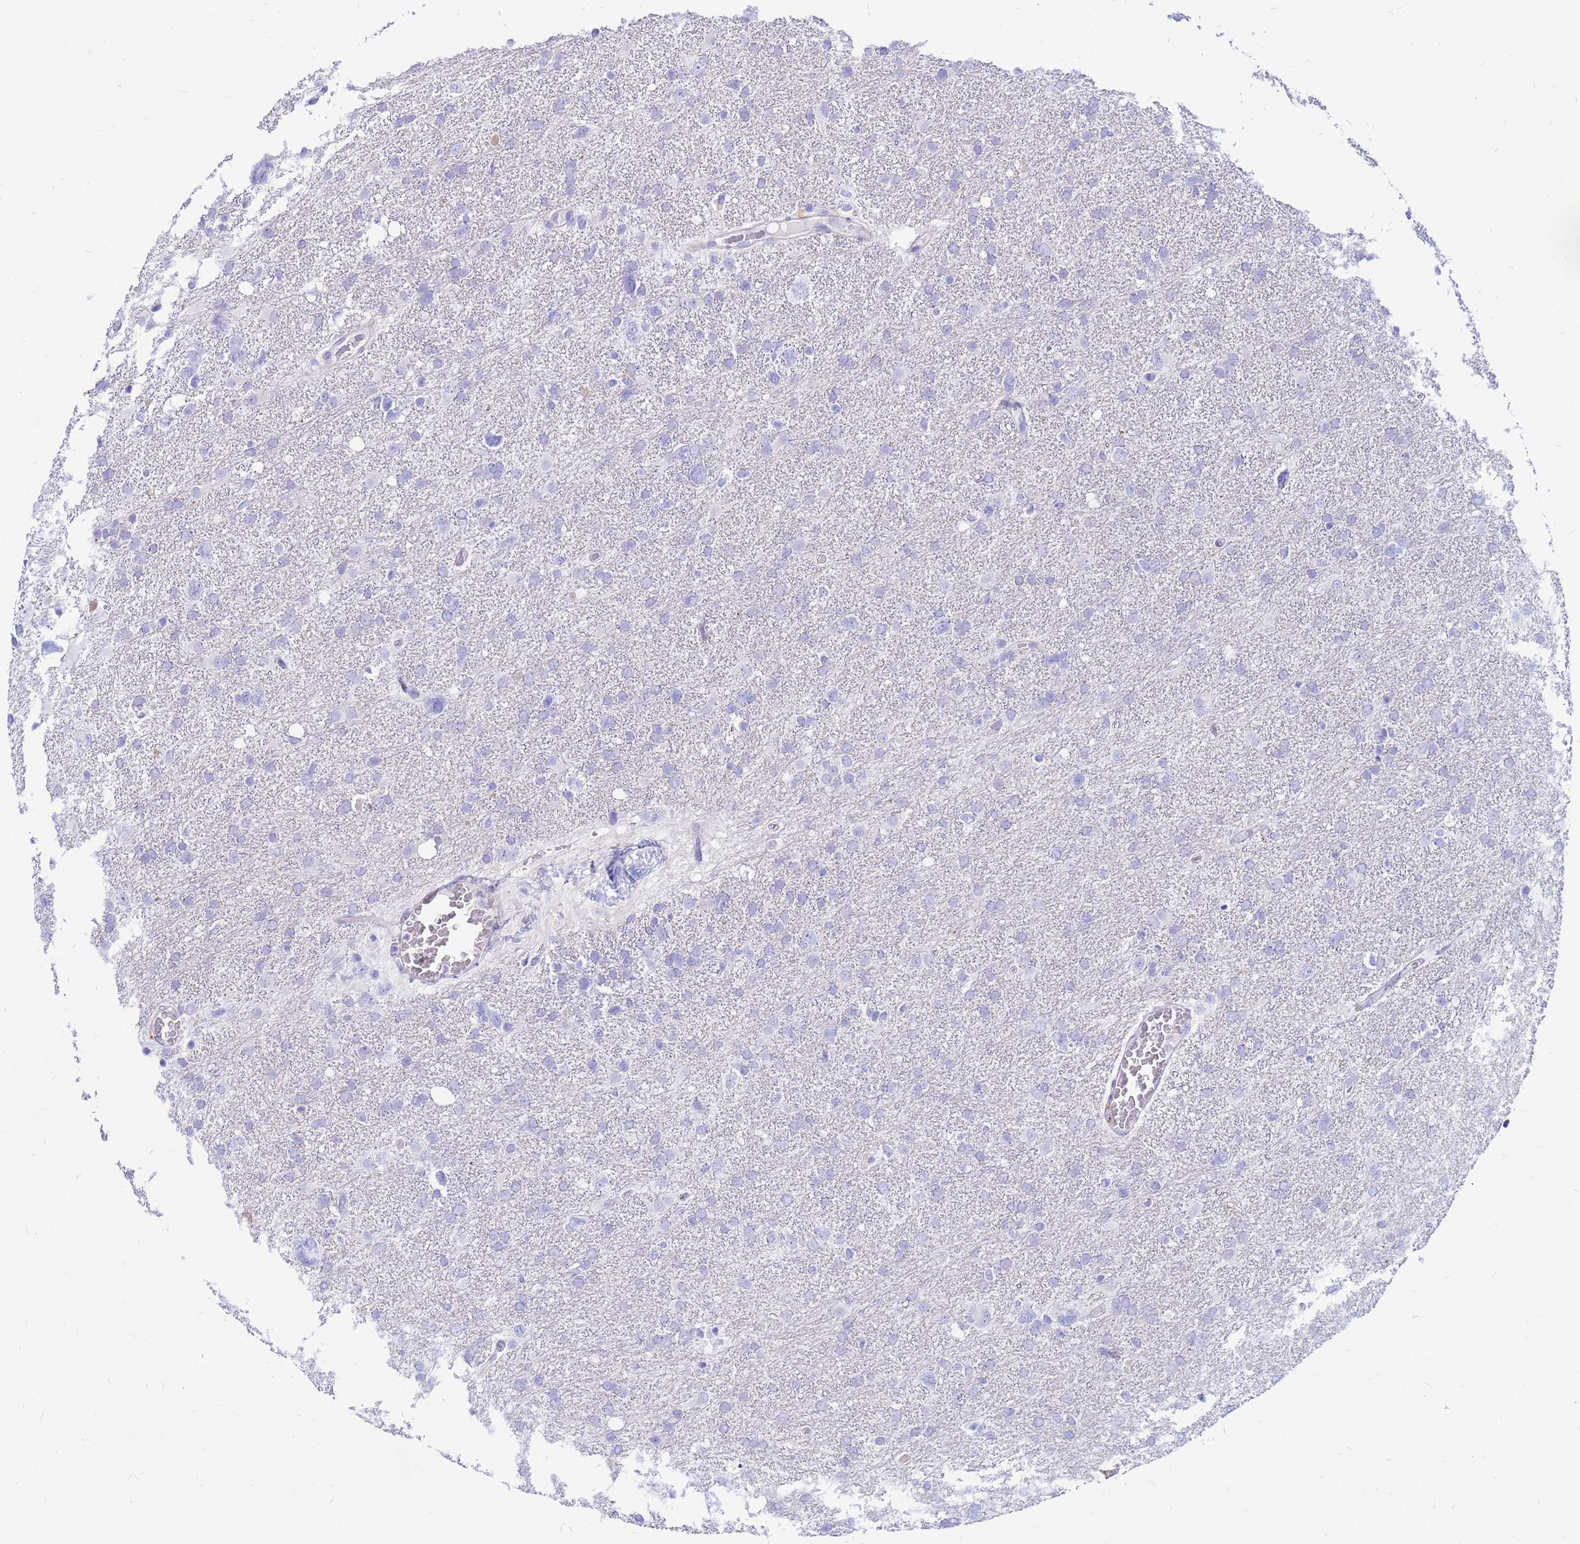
{"staining": {"intensity": "negative", "quantity": "none", "location": "none"}, "tissue": "glioma", "cell_type": "Tumor cells", "image_type": "cancer", "snomed": [{"axis": "morphology", "description": "Glioma, malignant, High grade"}, {"axis": "topography", "description": "Brain"}], "caption": "Human glioma stained for a protein using immunohistochemistry (IHC) reveals no staining in tumor cells.", "gene": "FHIP1A", "patient": {"sex": "male", "age": 61}}